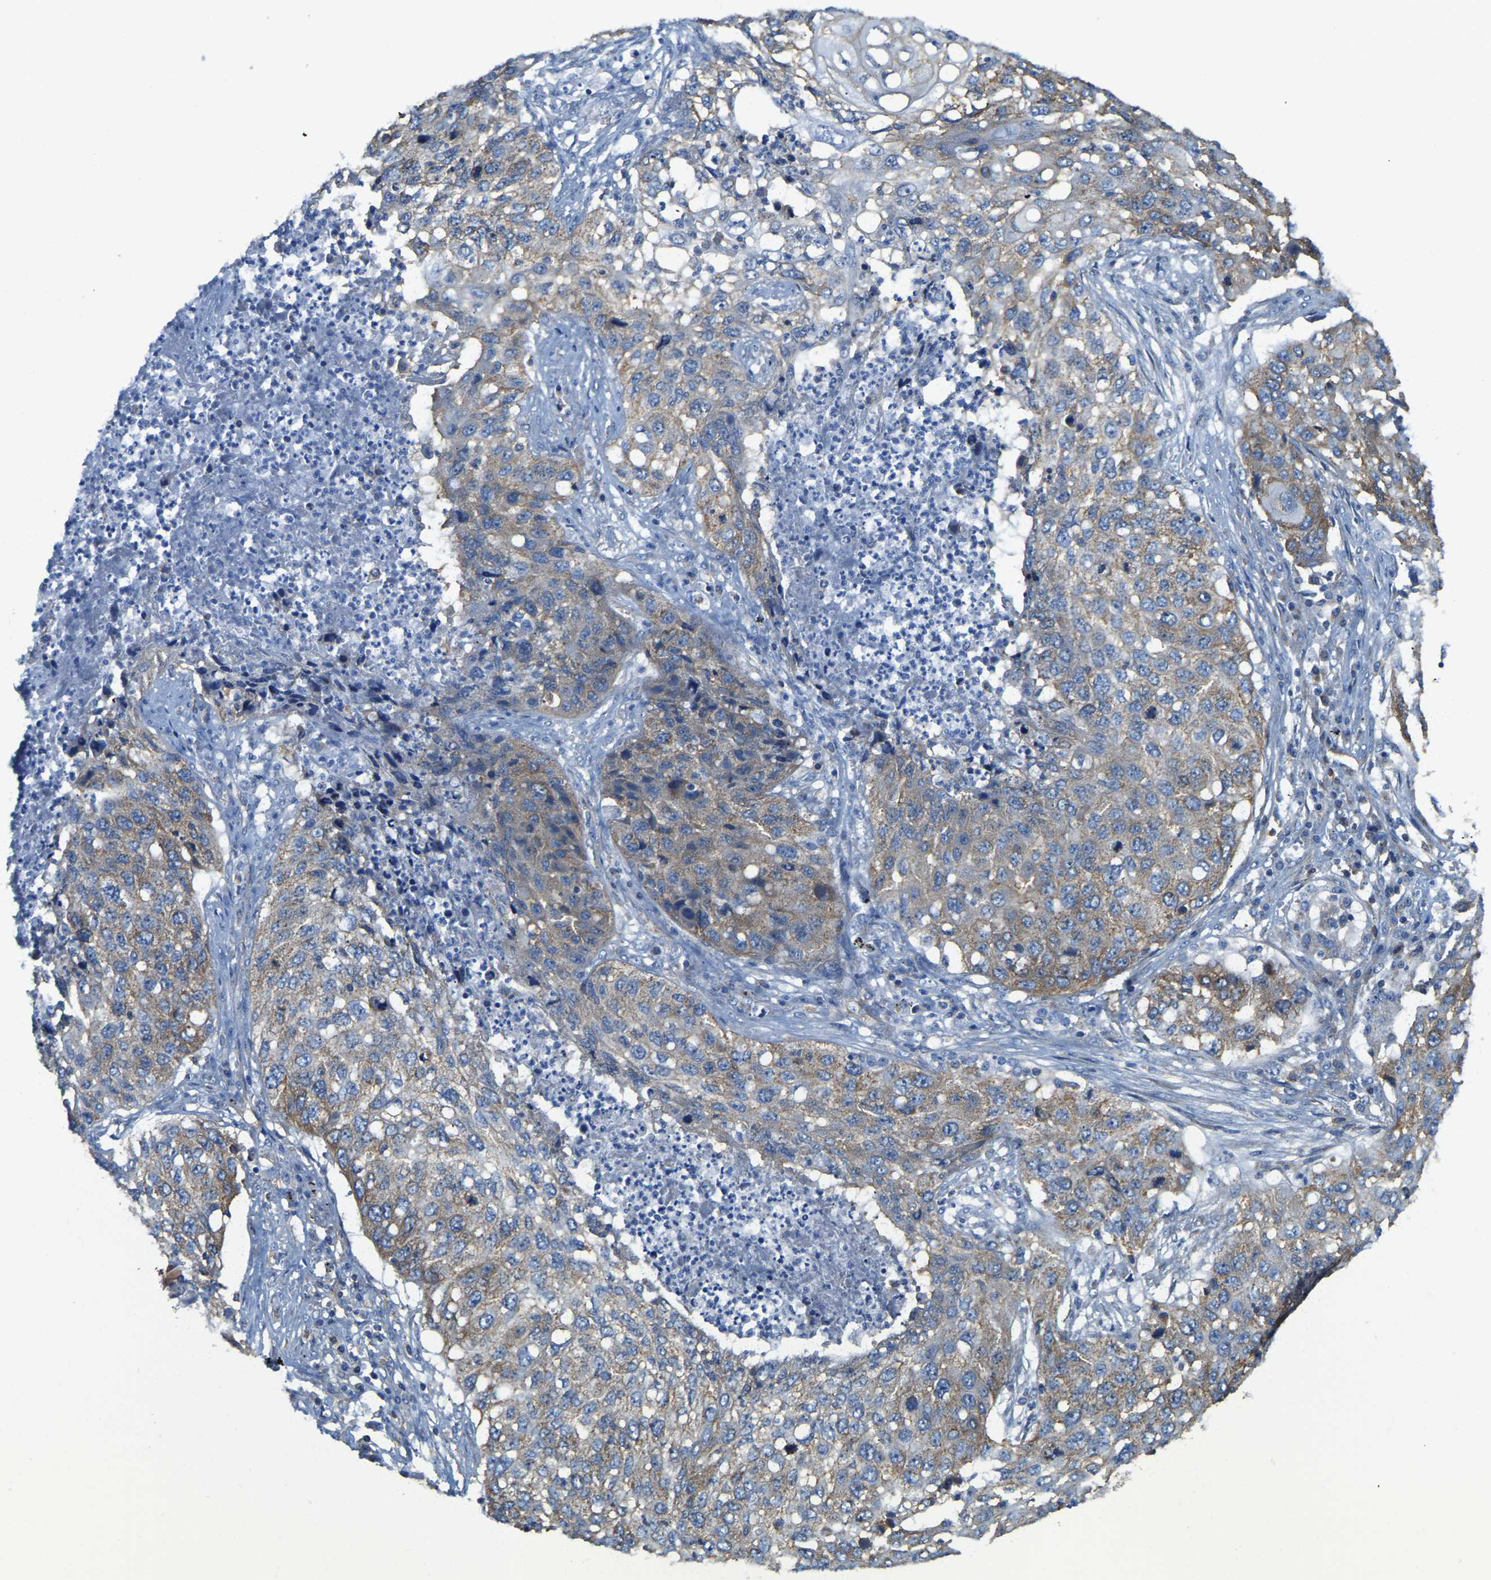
{"staining": {"intensity": "weak", "quantity": ">75%", "location": "cytoplasmic/membranous"}, "tissue": "lung cancer", "cell_type": "Tumor cells", "image_type": "cancer", "snomed": [{"axis": "morphology", "description": "Squamous cell carcinoma, NOS"}, {"axis": "topography", "description": "Lung"}], "caption": "The image displays immunohistochemical staining of lung squamous cell carcinoma. There is weak cytoplasmic/membranous positivity is appreciated in about >75% of tumor cells.", "gene": "AHNAK", "patient": {"sex": "female", "age": 63}}